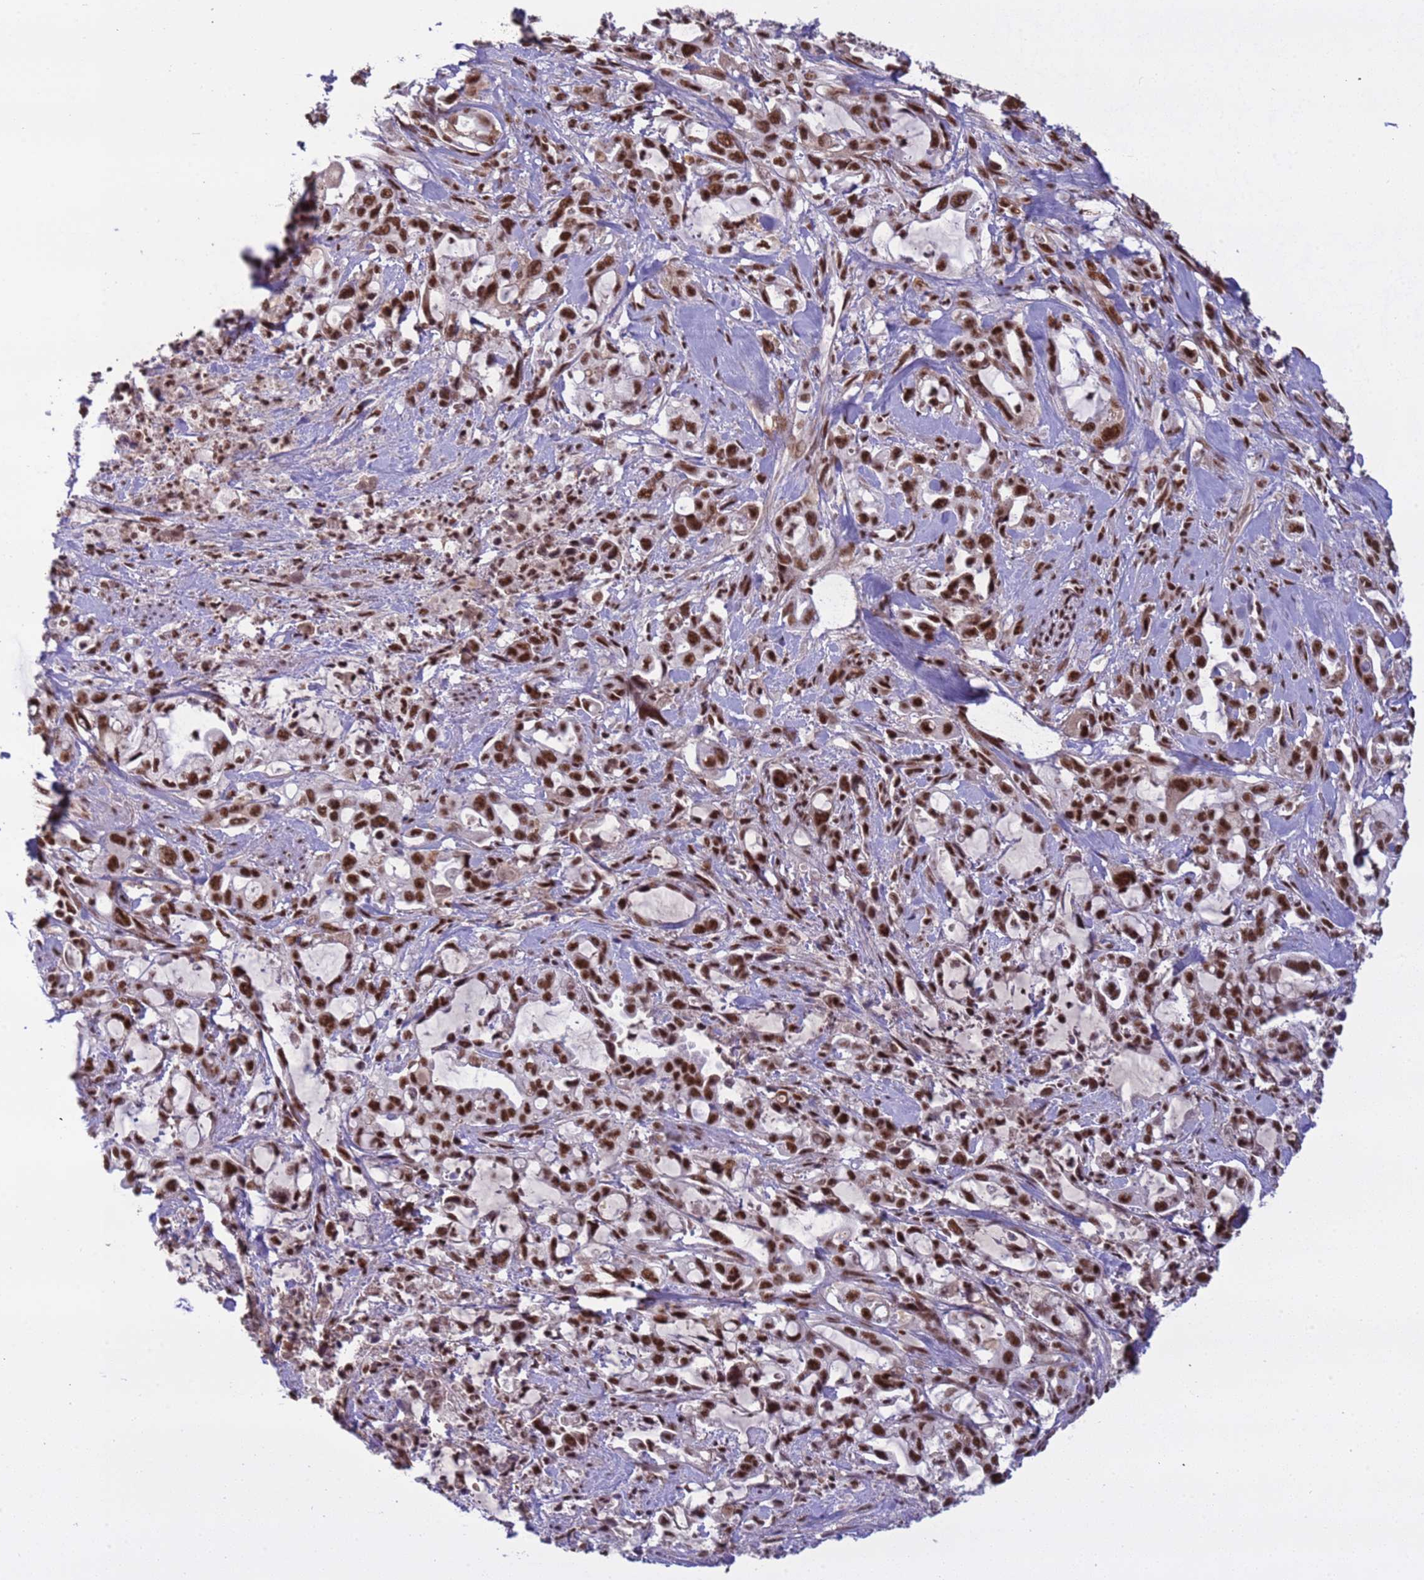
{"staining": {"intensity": "strong", "quantity": ">75%", "location": "nuclear"}, "tissue": "pancreatic cancer", "cell_type": "Tumor cells", "image_type": "cancer", "snomed": [{"axis": "morphology", "description": "Adenocarcinoma, NOS"}, {"axis": "topography", "description": "Pancreas"}], "caption": "The photomicrograph demonstrates staining of pancreatic cancer (adenocarcinoma), revealing strong nuclear protein staining (brown color) within tumor cells.", "gene": "SRRT", "patient": {"sex": "female", "age": 61}}